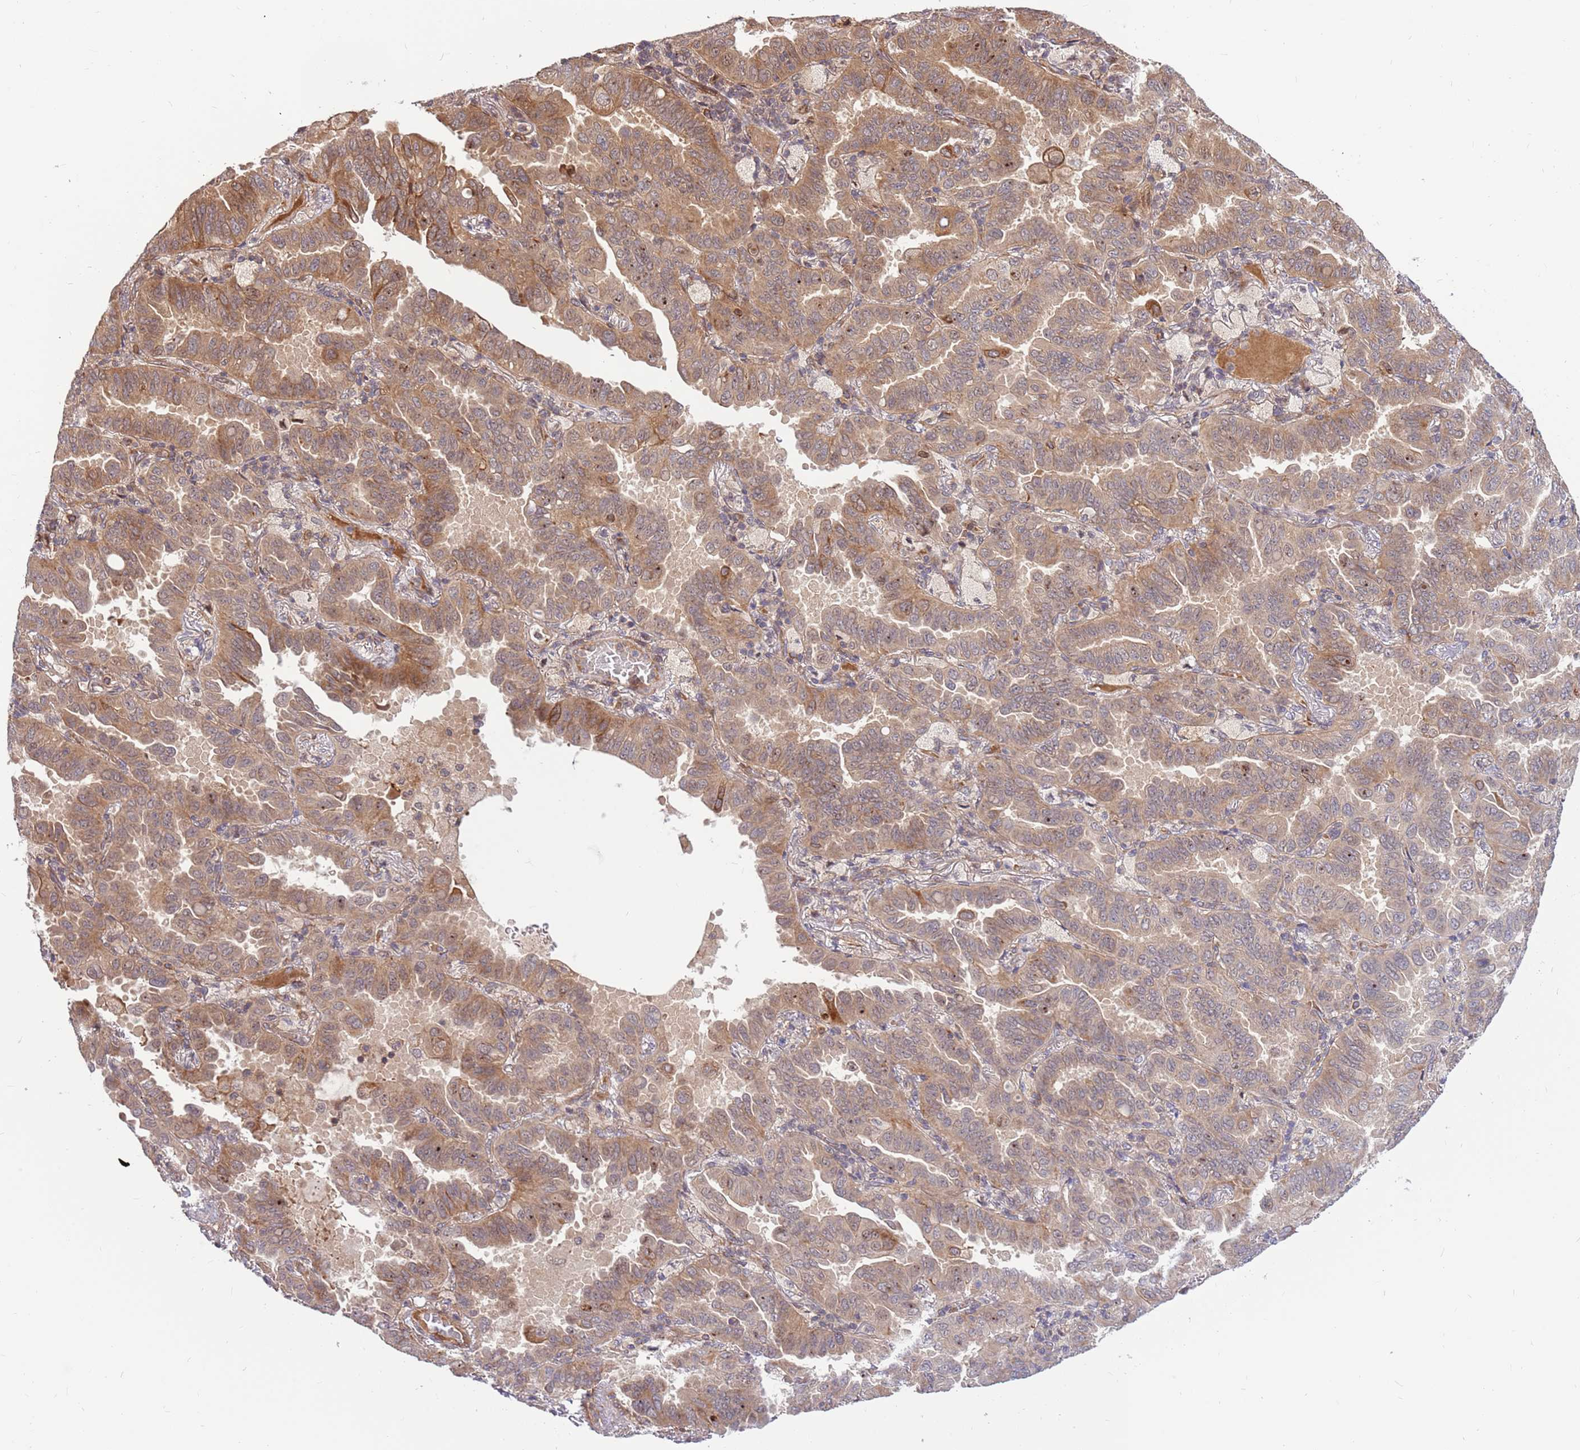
{"staining": {"intensity": "moderate", "quantity": ">75%", "location": "cytoplasmic/membranous"}, "tissue": "lung cancer", "cell_type": "Tumor cells", "image_type": "cancer", "snomed": [{"axis": "morphology", "description": "Adenocarcinoma, NOS"}, {"axis": "topography", "description": "Lung"}], "caption": "IHC micrograph of human lung adenocarcinoma stained for a protein (brown), which shows medium levels of moderate cytoplasmic/membranous expression in approximately >75% of tumor cells.", "gene": "HAUS3", "patient": {"sex": "male", "age": 64}}